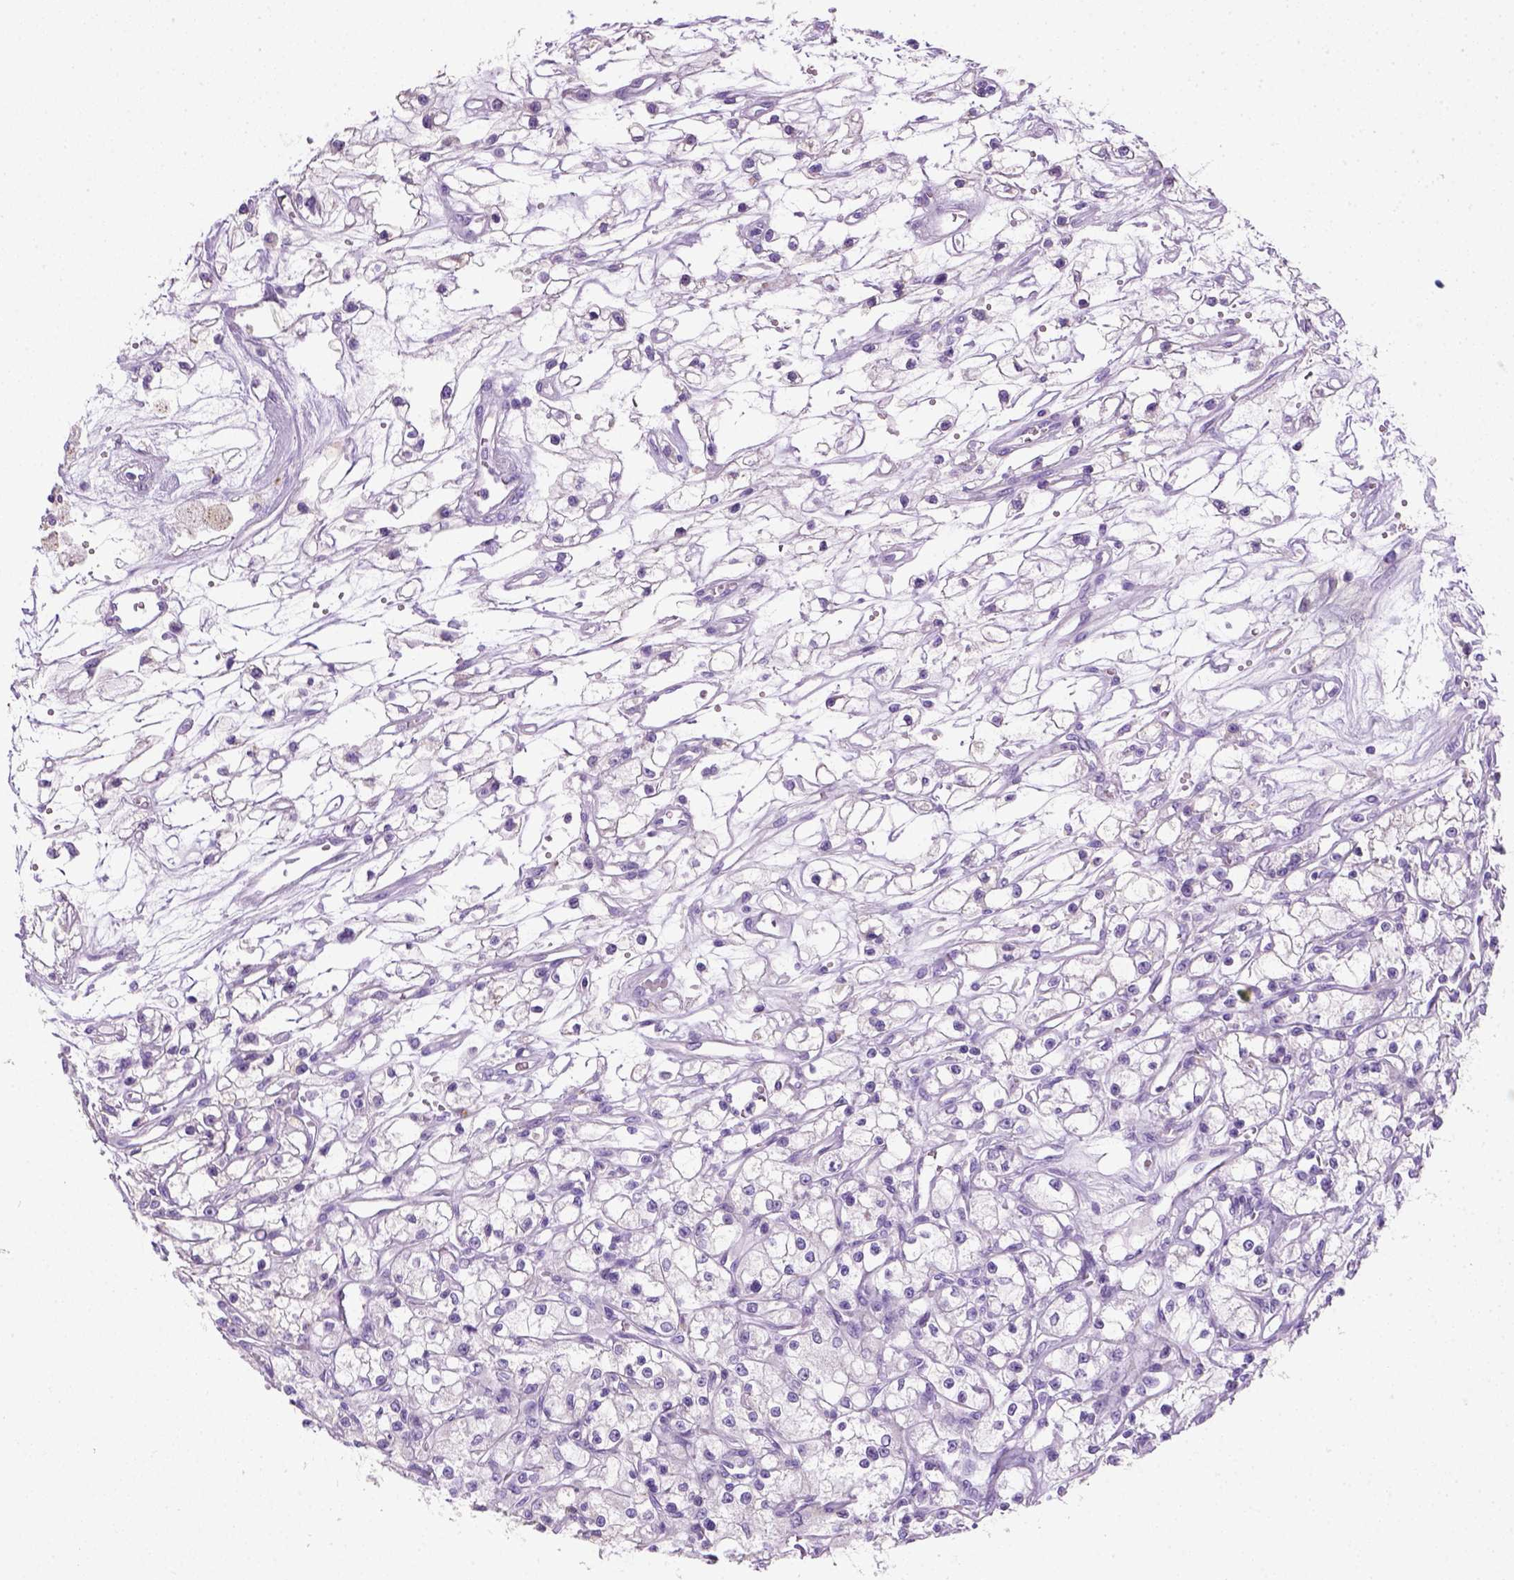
{"staining": {"intensity": "negative", "quantity": "none", "location": "none"}, "tissue": "renal cancer", "cell_type": "Tumor cells", "image_type": "cancer", "snomed": [{"axis": "morphology", "description": "Adenocarcinoma, NOS"}, {"axis": "topography", "description": "Kidney"}], "caption": "Immunohistochemical staining of human renal cancer (adenocarcinoma) shows no significant positivity in tumor cells. (Brightfield microscopy of DAB IHC at high magnification).", "gene": "KRT71", "patient": {"sex": "female", "age": 59}}